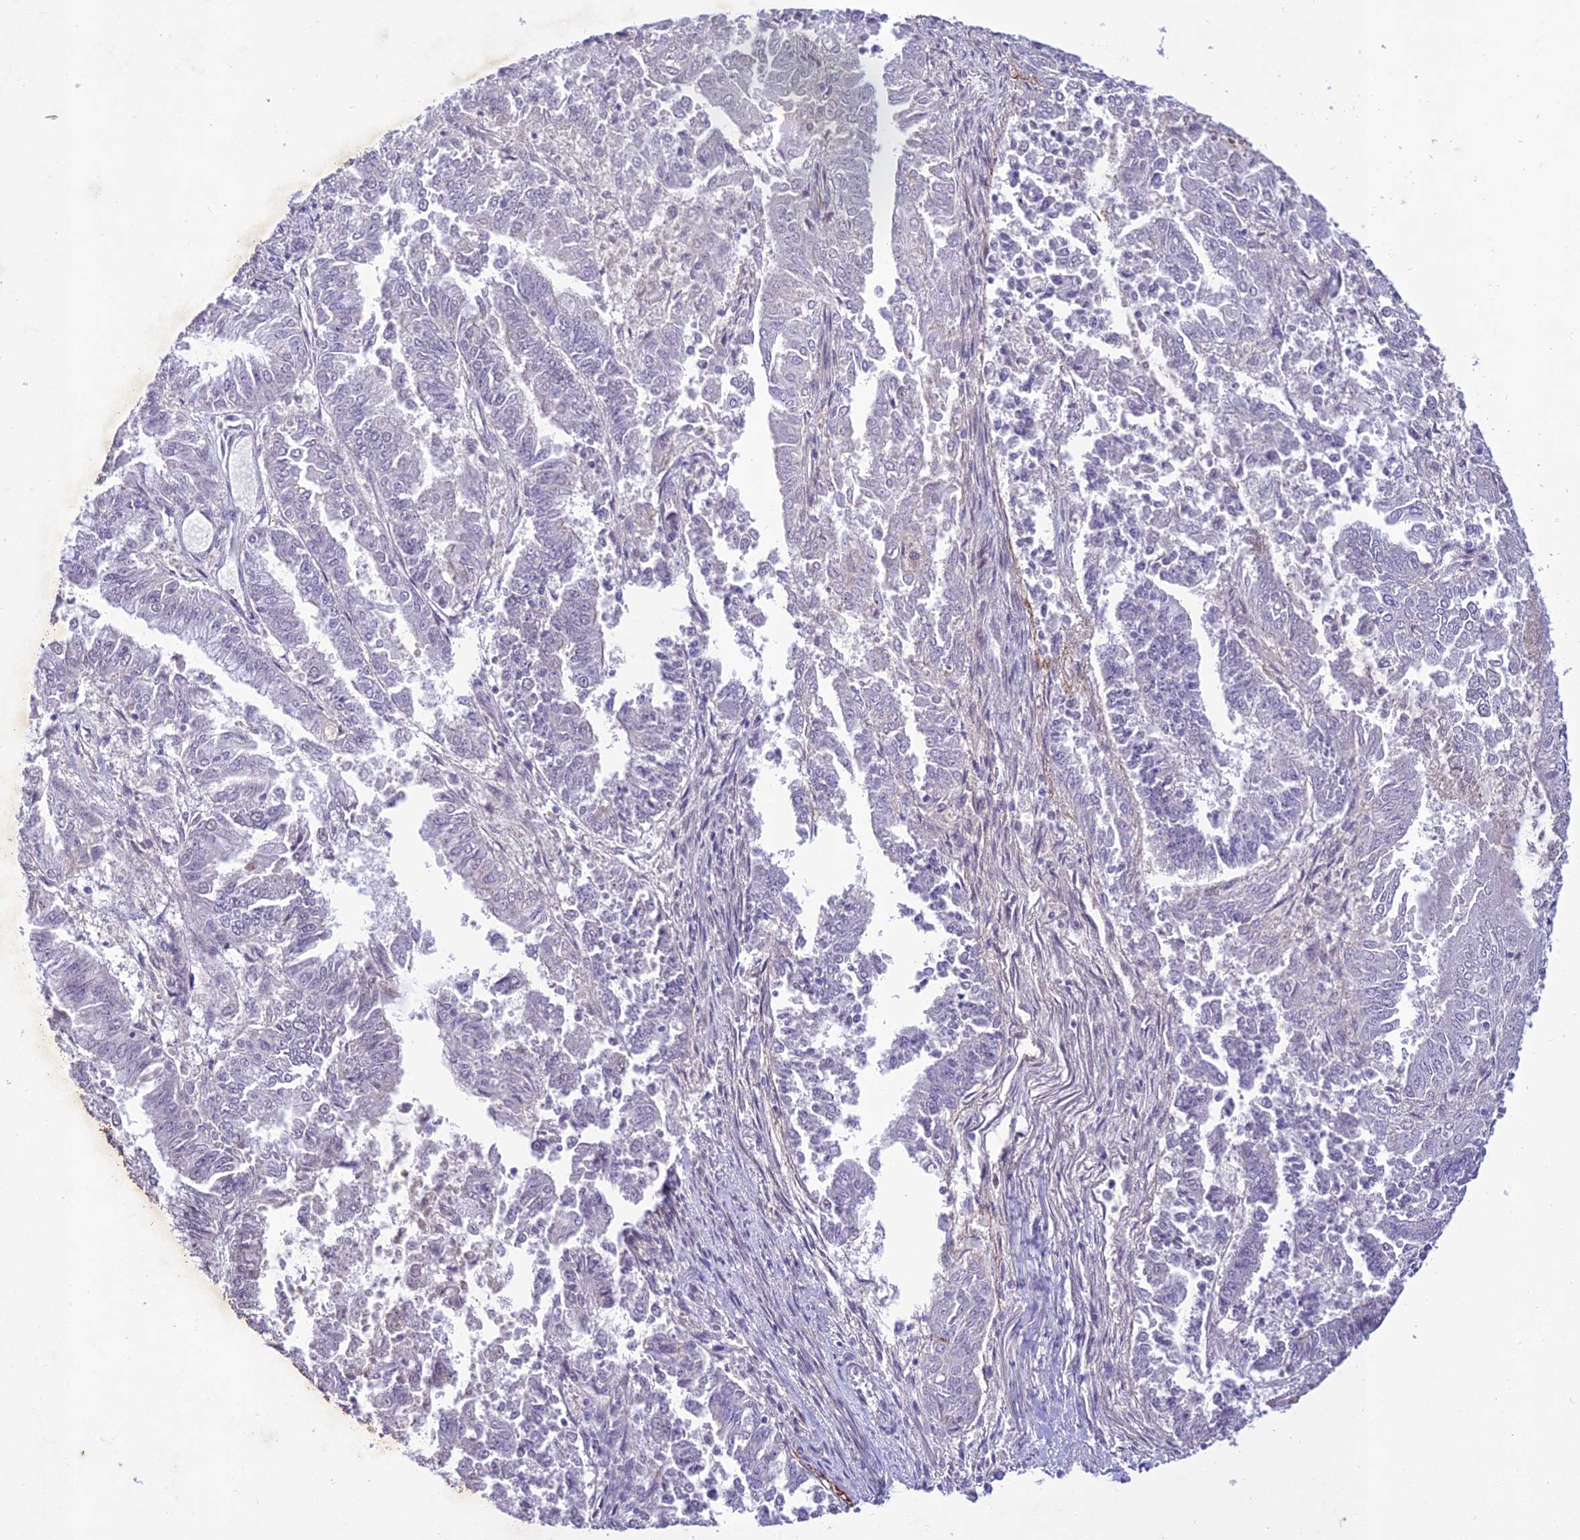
{"staining": {"intensity": "weak", "quantity": "<25%", "location": "nuclear"}, "tissue": "endometrial cancer", "cell_type": "Tumor cells", "image_type": "cancer", "snomed": [{"axis": "morphology", "description": "Adenocarcinoma, NOS"}, {"axis": "topography", "description": "Endometrium"}], "caption": "Tumor cells show no significant protein staining in endometrial cancer (adenocarcinoma).", "gene": "ANKRD52", "patient": {"sex": "female", "age": 73}}